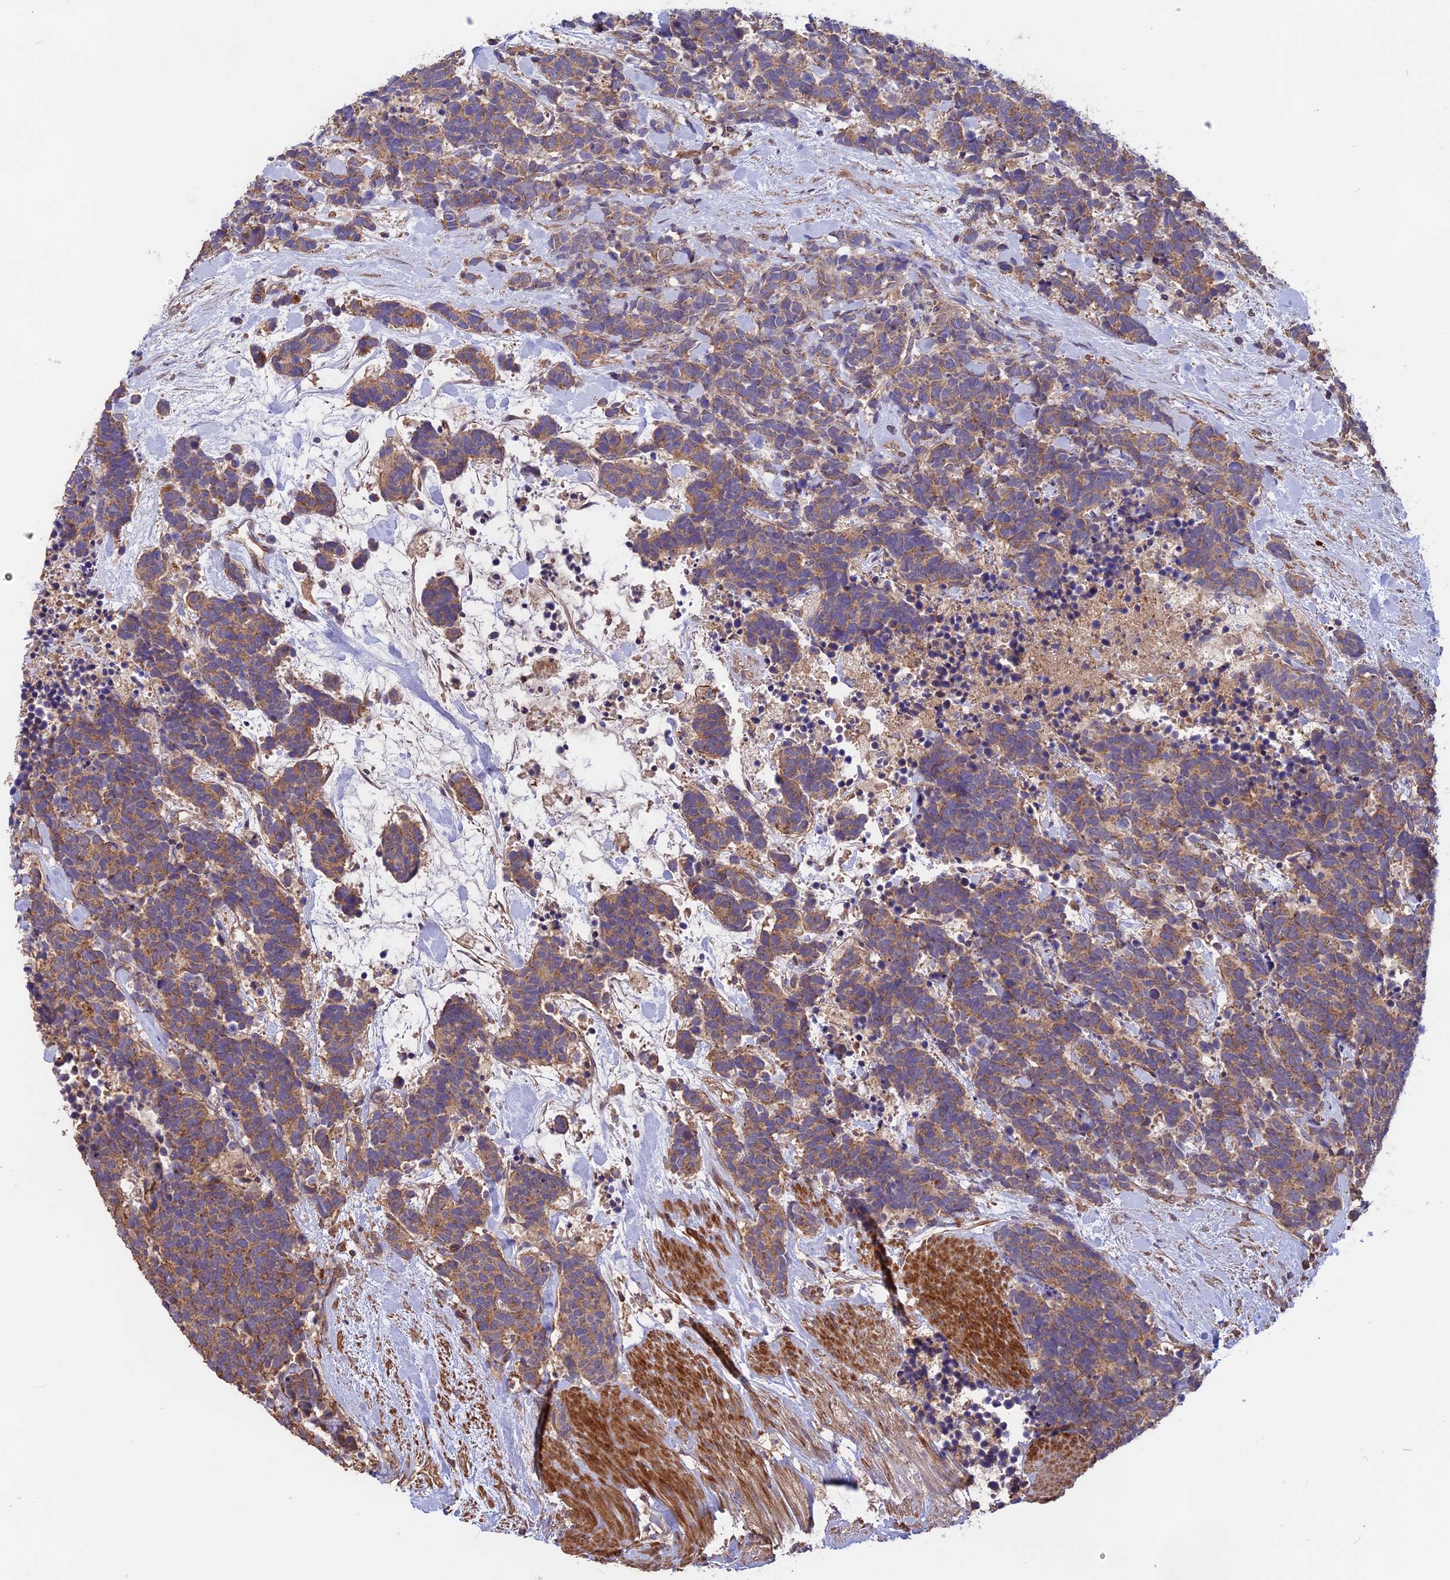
{"staining": {"intensity": "moderate", "quantity": ">75%", "location": "cytoplasmic/membranous"}, "tissue": "carcinoid", "cell_type": "Tumor cells", "image_type": "cancer", "snomed": [{"axis": "morphology", "description": "Carcinoma, NOS"}, {"axis": "morphology", "description": "Carcinoid, malignant, NOS"}, {"axis": "topography", "description": "Prostate"}], "caption": "There is medium levels of moderate cytoplasmic/membranous positivity in tumor cells of carcinoid, as demonstrated by immunohistochemical staining (brown color).", "gene": "NUDT8", "patient": {"sex": "male", "age": 57}}